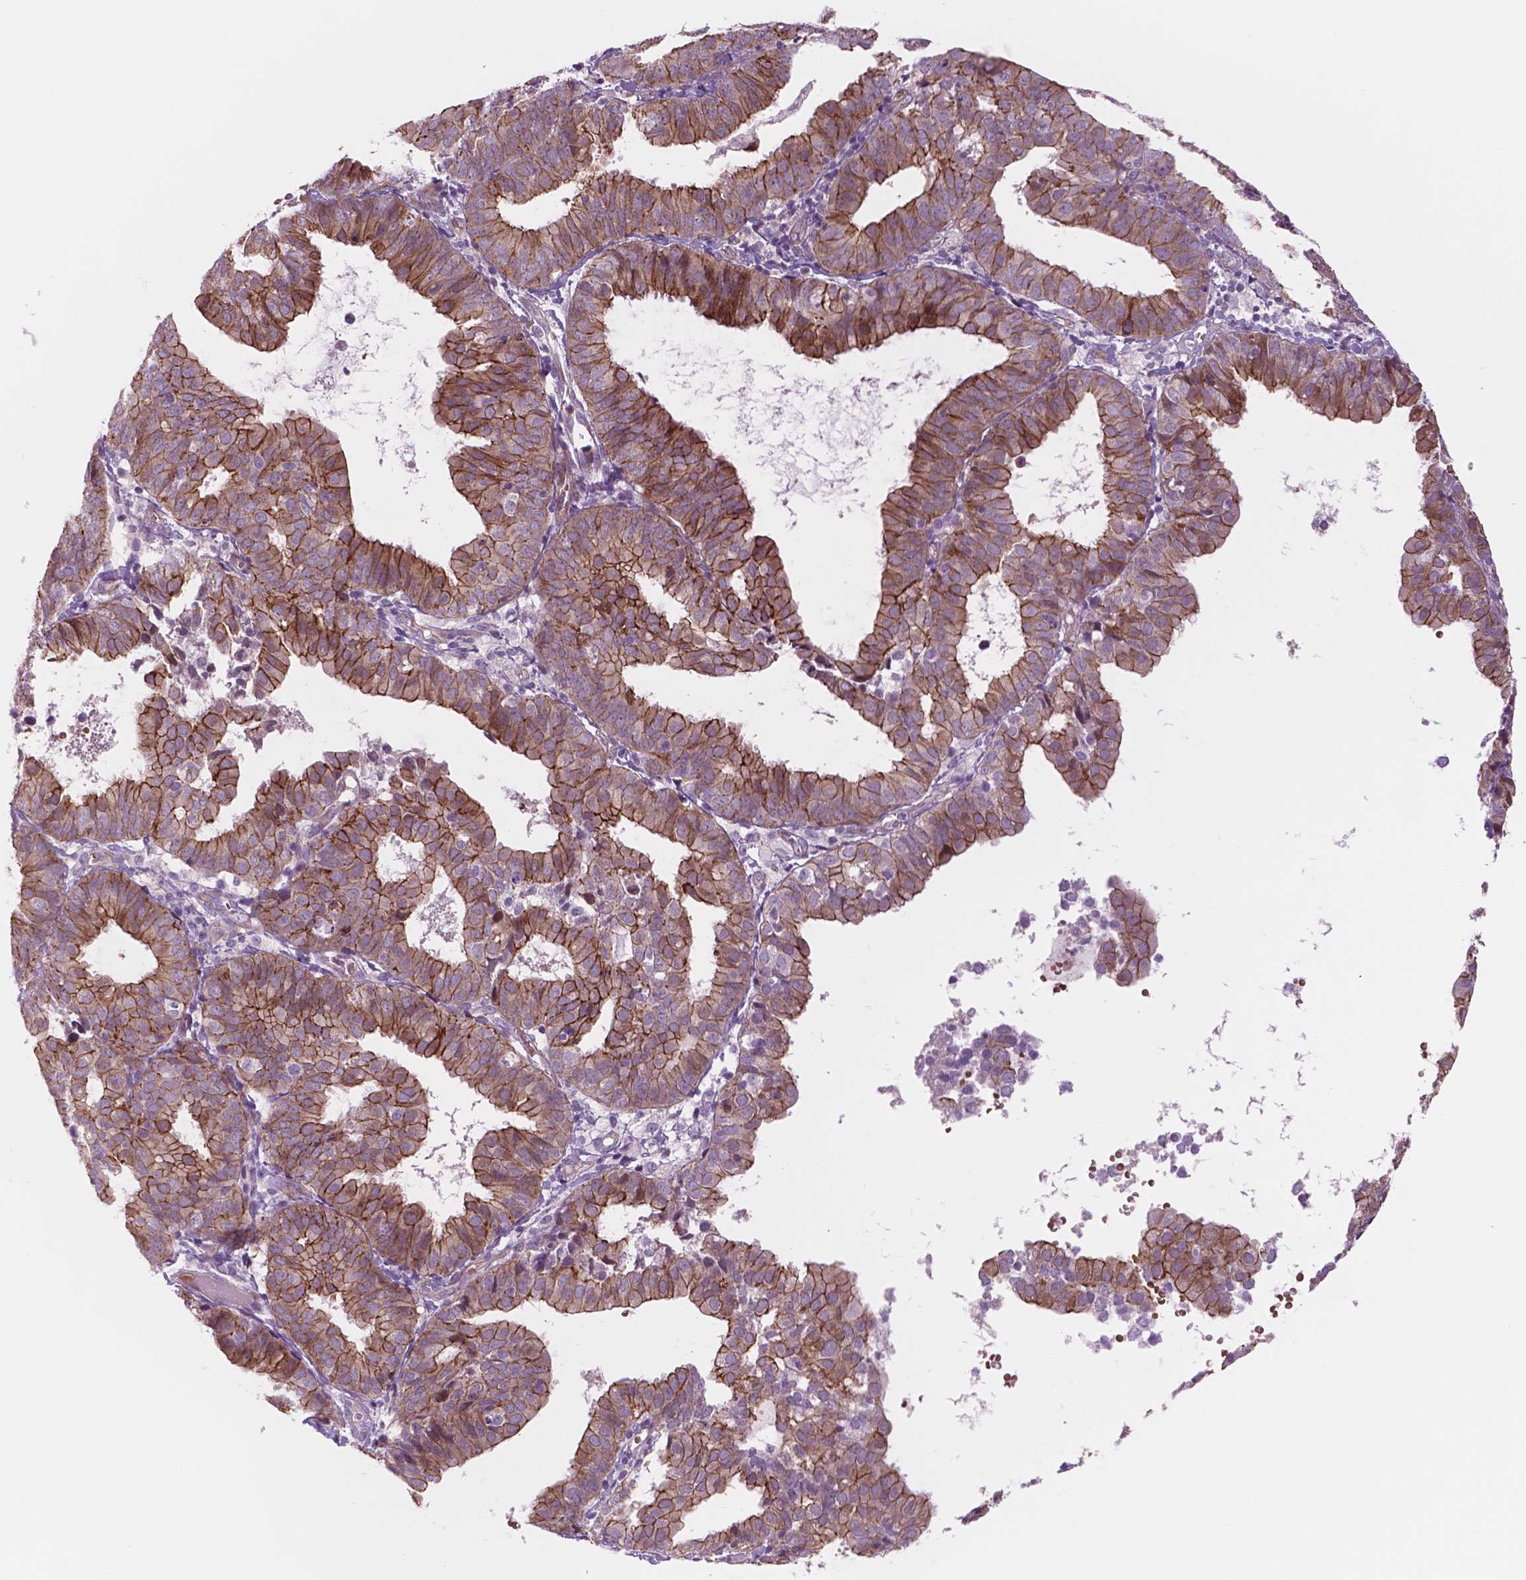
{"staining": {"intensity": "moderate", "quantity": ">75%", "location": "cytoplasmic/membranous"}, "tissue": "endometrial cancer", "cell_type": "Tumor cells", "image_type": "cancer", "snomed": [{"axis": "morphology", "description": "Adenocarcinoma, NOS"}, {"axis": "topography", "description": "Endometrium"}], "caption": "IHC histopathology image of endometrial cancer stained for a protein (brown), which reveals medium levels of moderate cytoplasmic/membranous positivity in approximately >75% of tumor cells.", "gene": "RND3", "patient": {"sex": "female", "age": 80}}